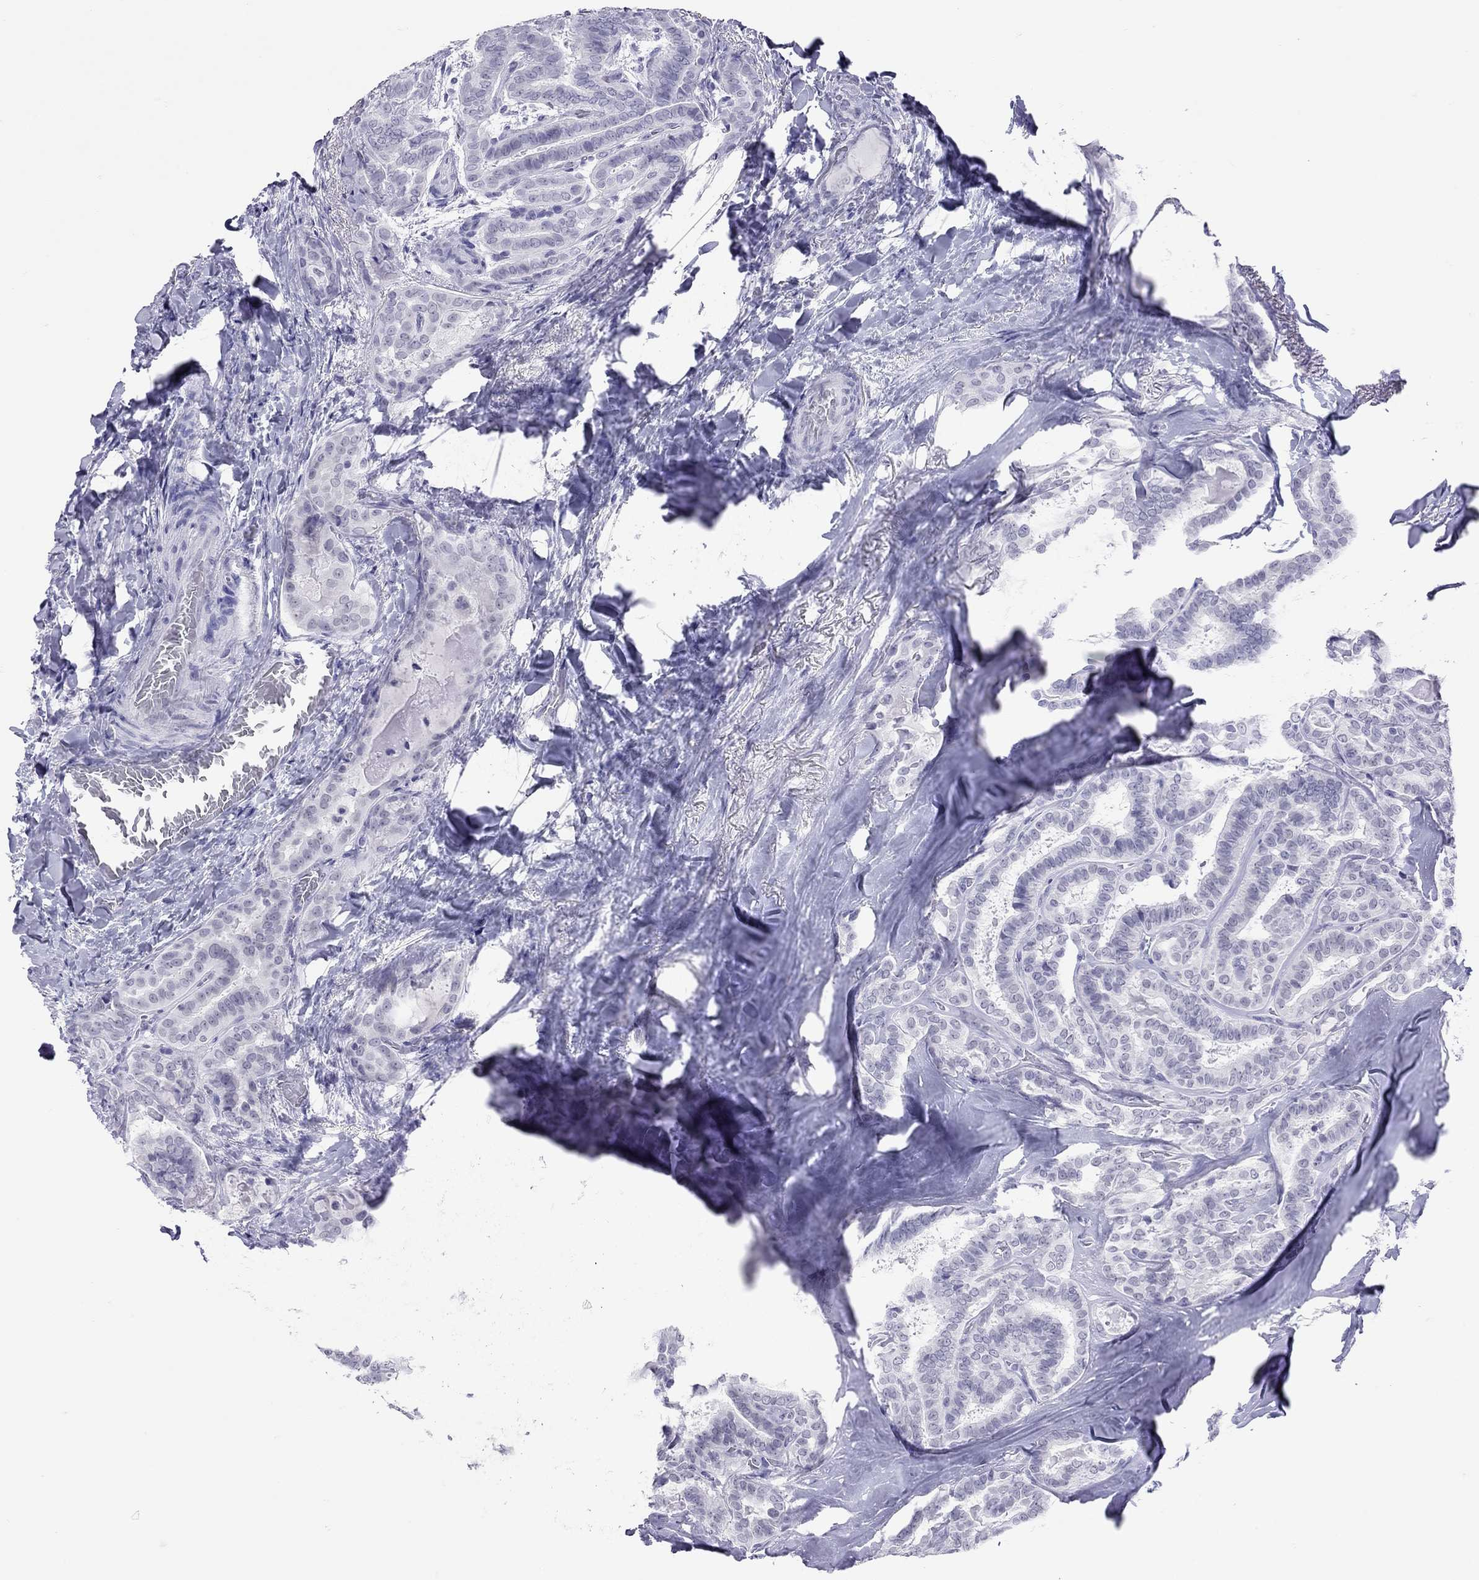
{"staining": {"intensity": "negative", "quantity": "none", "location": "none"}, "tissue": "thyroid cancer", "cell_type": "Tumor cells", "image_type": "cancer", "snomed": [{"axis": "morphology", "description": "Papillary adenocarcinoma, NOS"}, {"axis": "topography", "description": "Thyroid gland"}], "caption": "A histopathology image of thyroid papillary adenocarcinoma stained for a protein shows no brown staining in tumor cells. Nuclei are stained in blue.", "gene": "LYAR", "patient": {"sex": "female", "age": 39}}